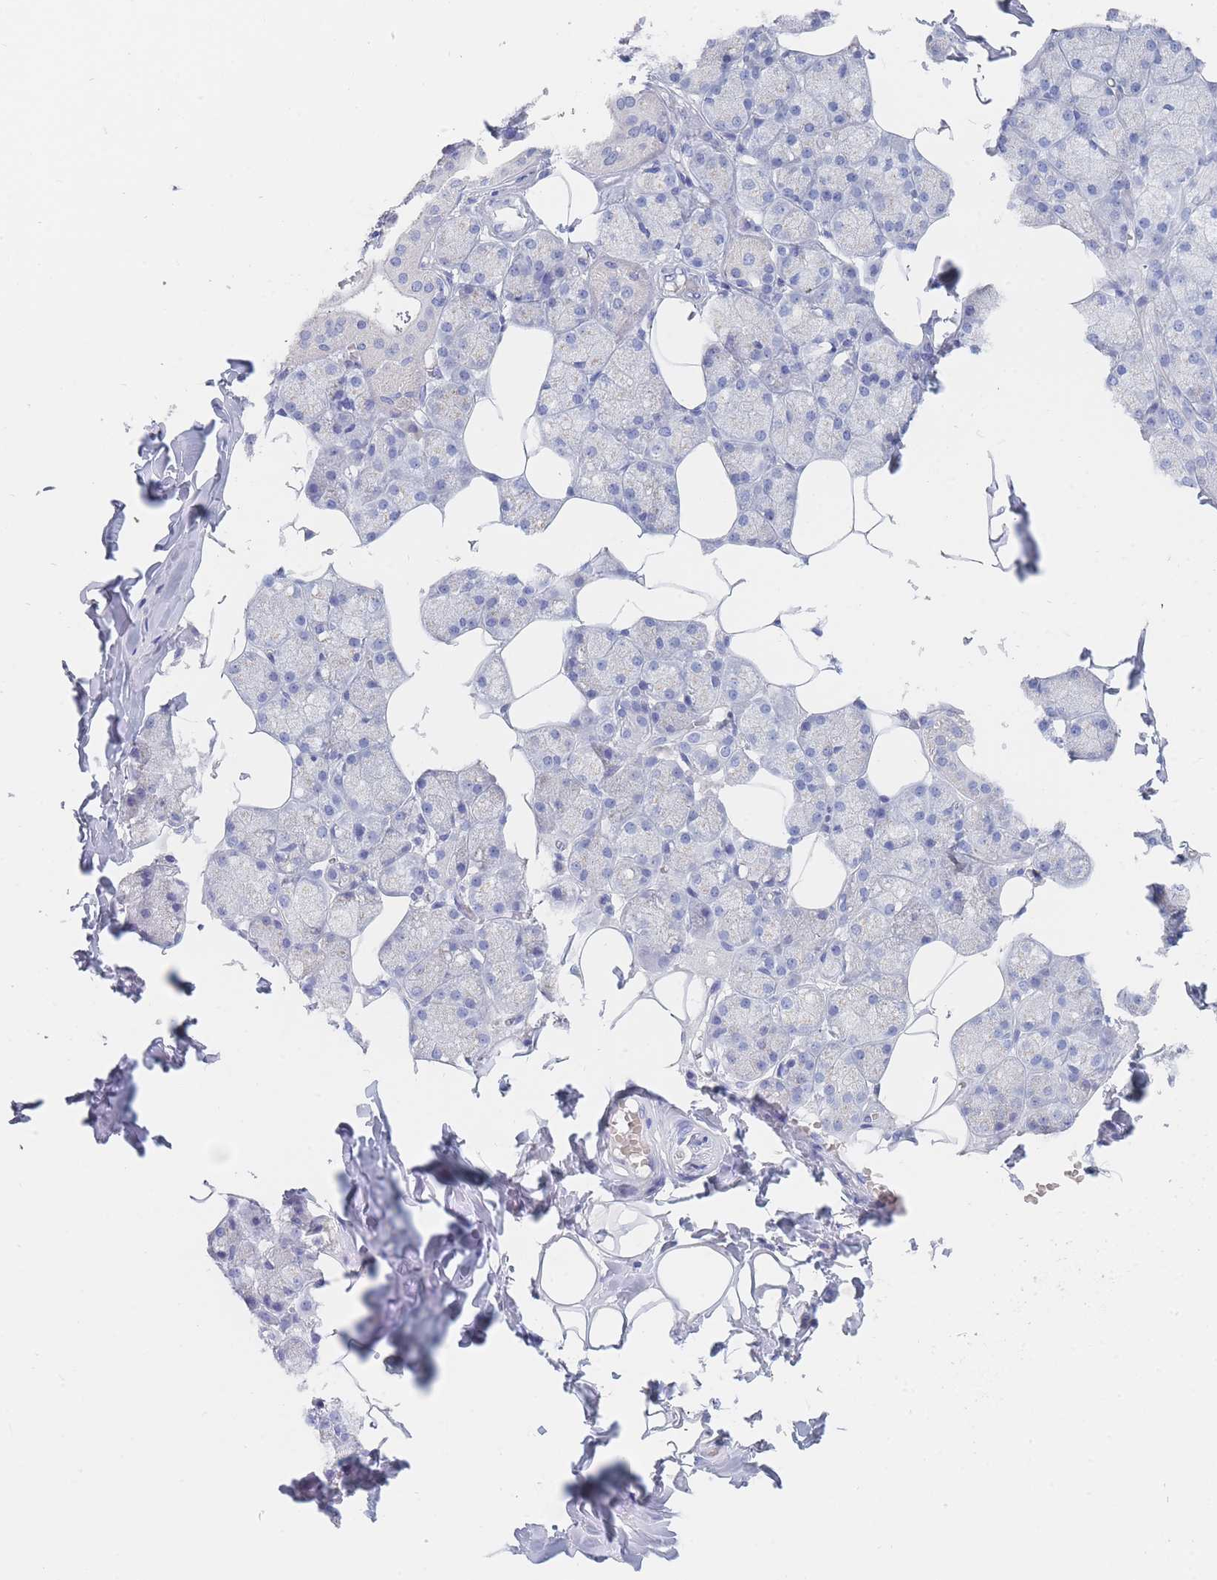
{"staining": {"intensity": "negative", "quantity": "none", "location": "none"}, "tissue": "salivary gland", "cell_type": "Glandular cells", "image_type": "normal", "snomed": [{"axis": "morphology", "description": "Normal tissue, NOS"}, {"axis": "topography", "description": "Salivary gland"}], "caption": "Immunohistochemistry photomicrograph of normal salivary gland: salivary gland stained with DAB (3,3'-diaminobenzidine) demonstrates no significant protein expression in glandular cells. (Brightfield microscopy of DAB (3,3'-diaminobenzidine) IHC at high magnification).", "gene": "SLC25A35", "patient": {"sex": "male", "age": 62}}